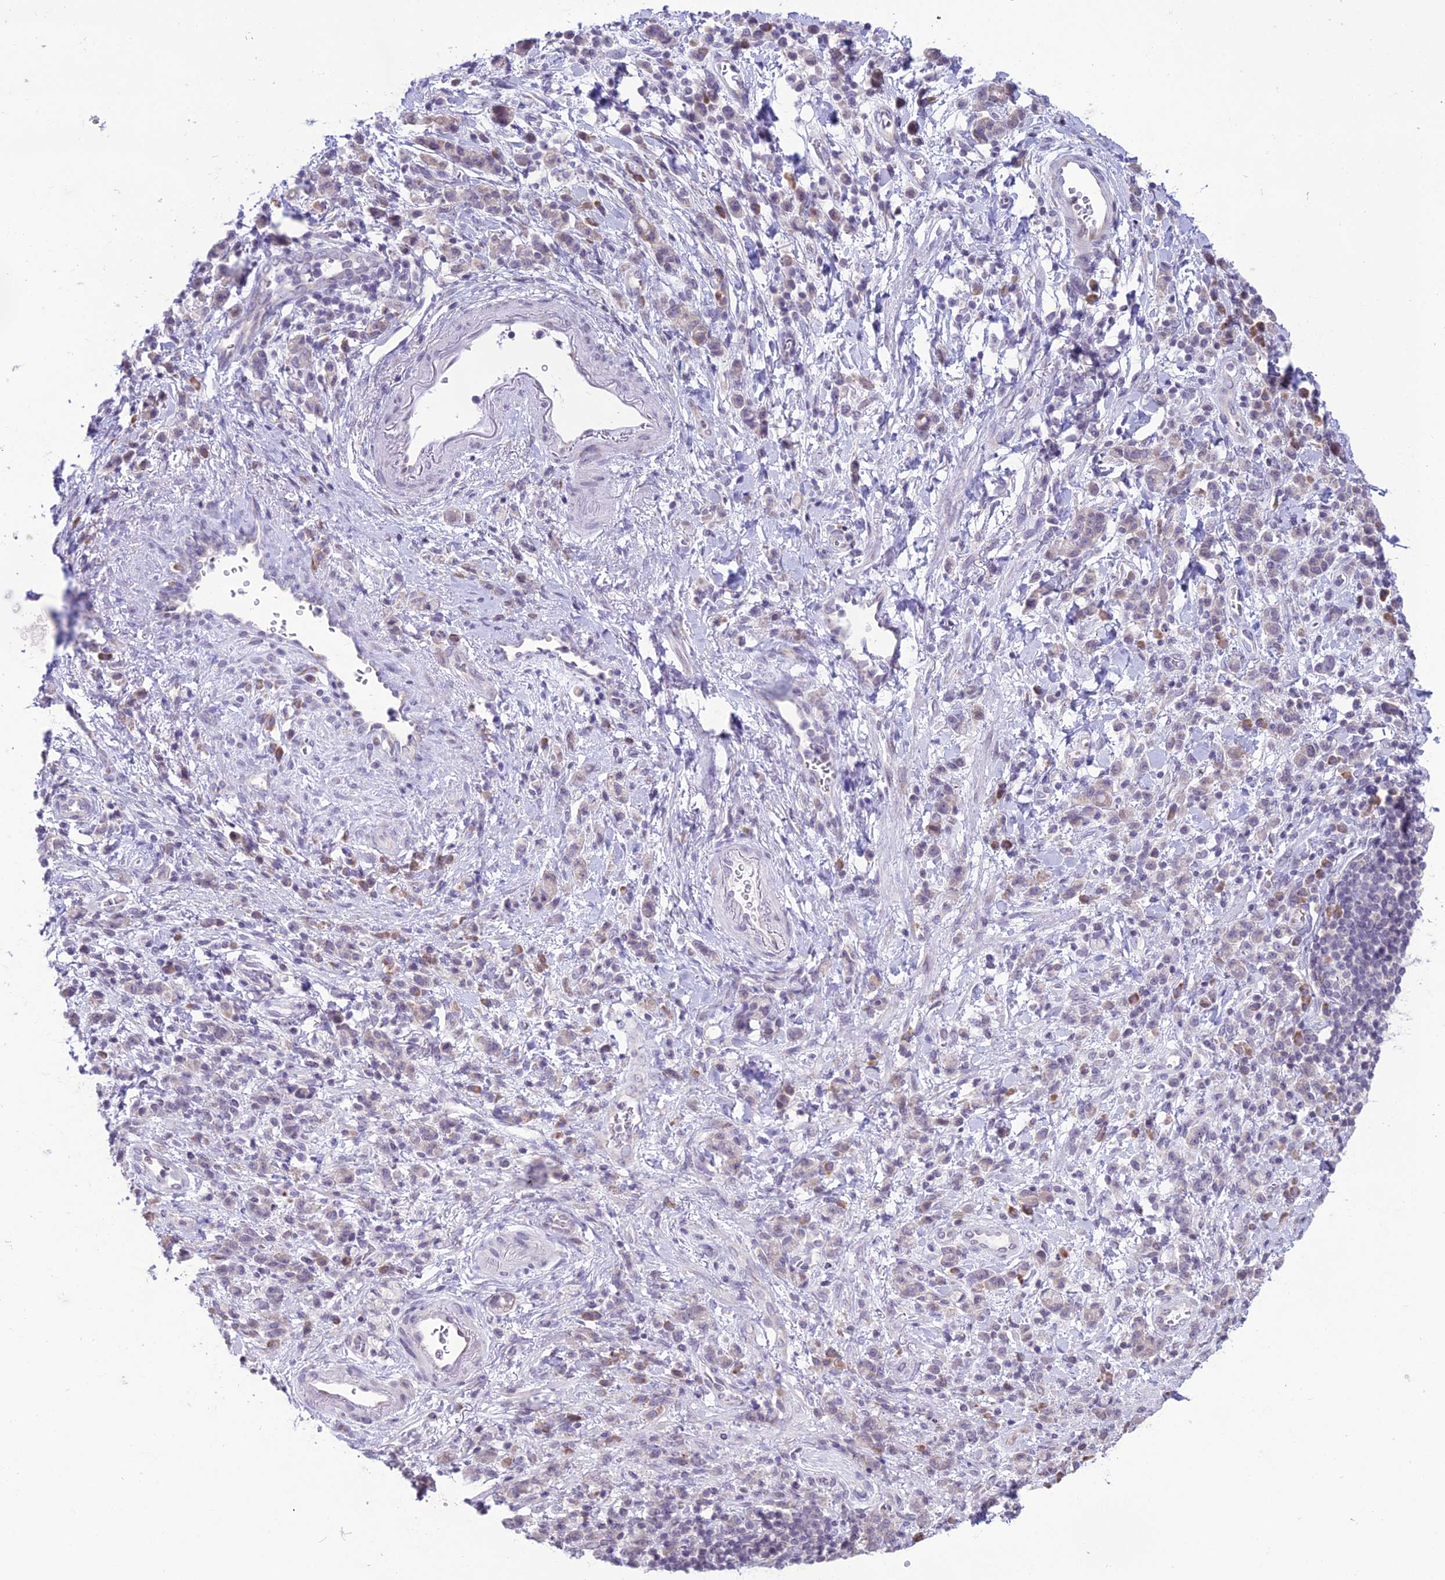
{"staining": {"intensity": "negative", "quantity": "none", "location": "none"}, "tissue": "stomach cancer", "cell_type": "Tumor cells", "image_type": "cancer", "snomed": [{"axis": "morphology", "description": "Adenocarcinoma, NOS"}, {"axis": "topography", "description": "Stomach"}], "caption": "Immunohistochemistry of human stomach adenocarcinoma reveals no expression in tumor cells.", "gene": "RPS26", "patient": {"sex": "male", "age": 77}}